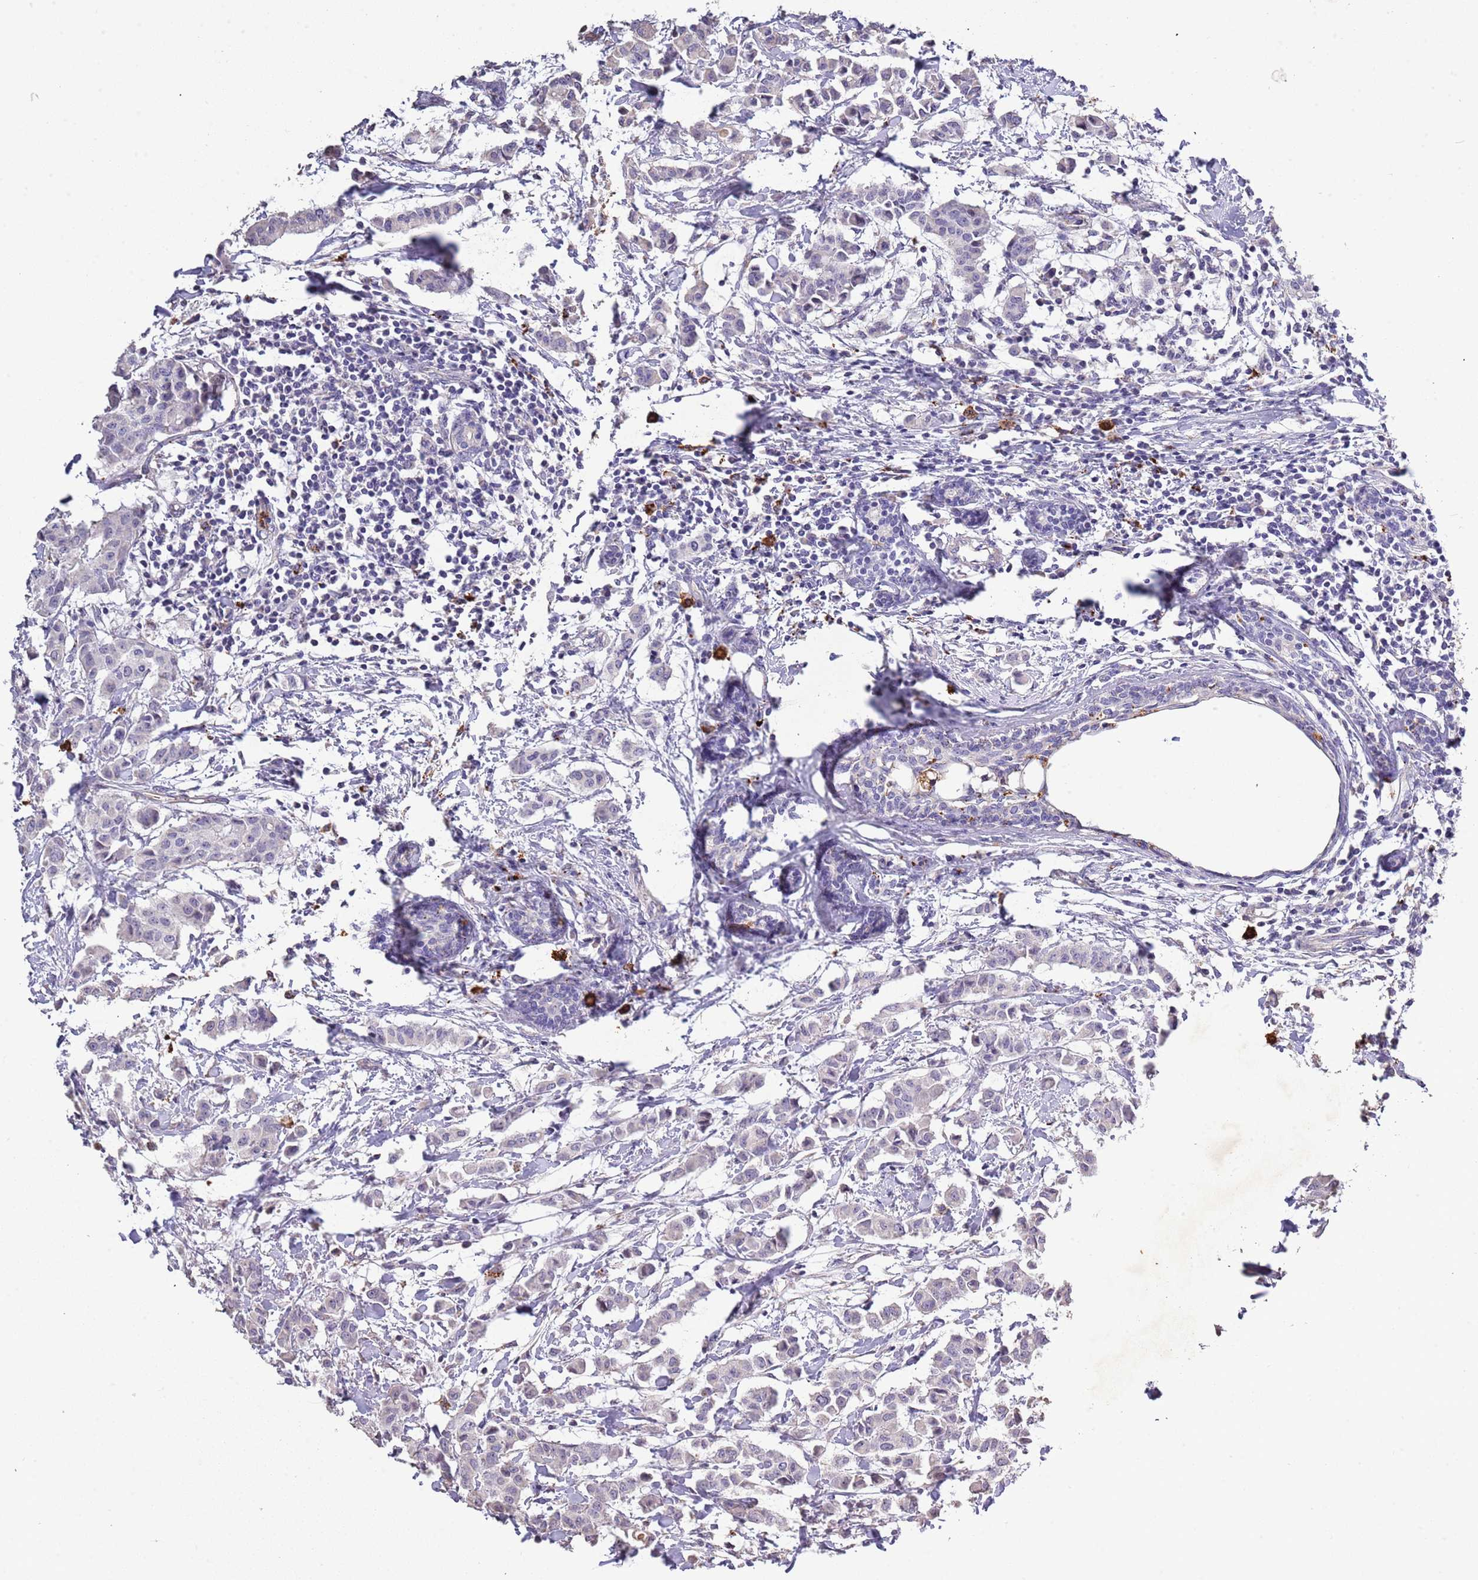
{"staining": {"intensity": "negative", "quantity": "none", "location": "none"}, "tissue": "breast cancer", "cell_type": "Tumor cells", "image_type": "cancer", "snomed": [{"axis": "morphology", "description": "Duct carcinoma"}, {"axis": "topography", "description": "Breast"}], "caption": "The histopathology image shows no significant staining in tumor cells of breast cancer.", "gene": "P2RY13", "patient": {"sex": "female", "age": 40}}